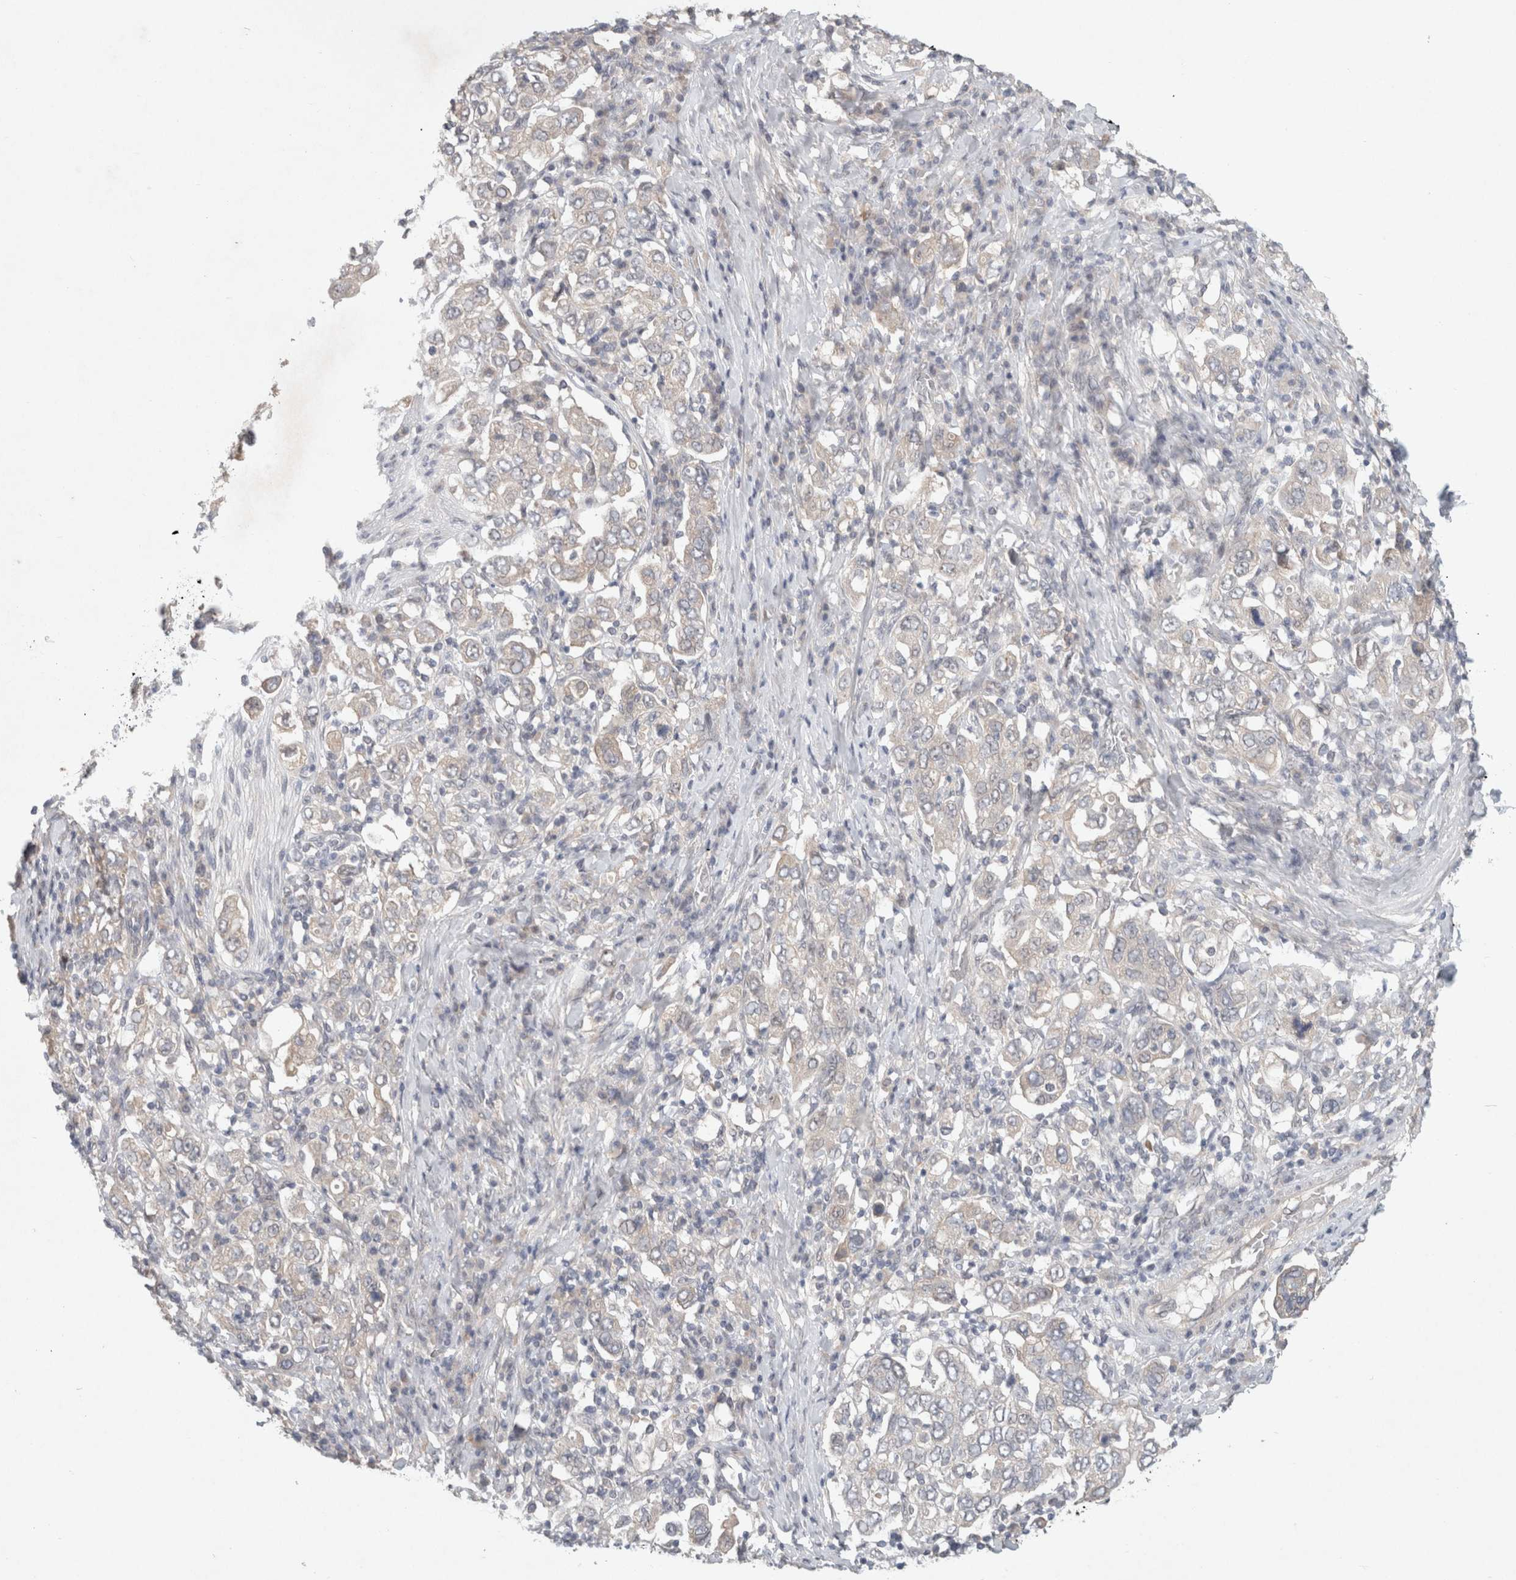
{"staining": {"intensity": "negative", "quantity": "none", "location": "none"}, "tissue": "stomach cancer", "cell_type": "Tumor cells", "image_type": "cancer", "snomed": [{"axis": "morphology", "description": "Adenocarcinoma, NOS"}, {"axis": "topography", "description": "Stomach, upper"}], "caption": "Immunohistochemical staining of adenocarcinoma (stomach) reveals no significant expression in tumor cells. Nuclei are stained in blue.", "gene": "RASAL2", "patient": {"sex": "male", "age": 62}}